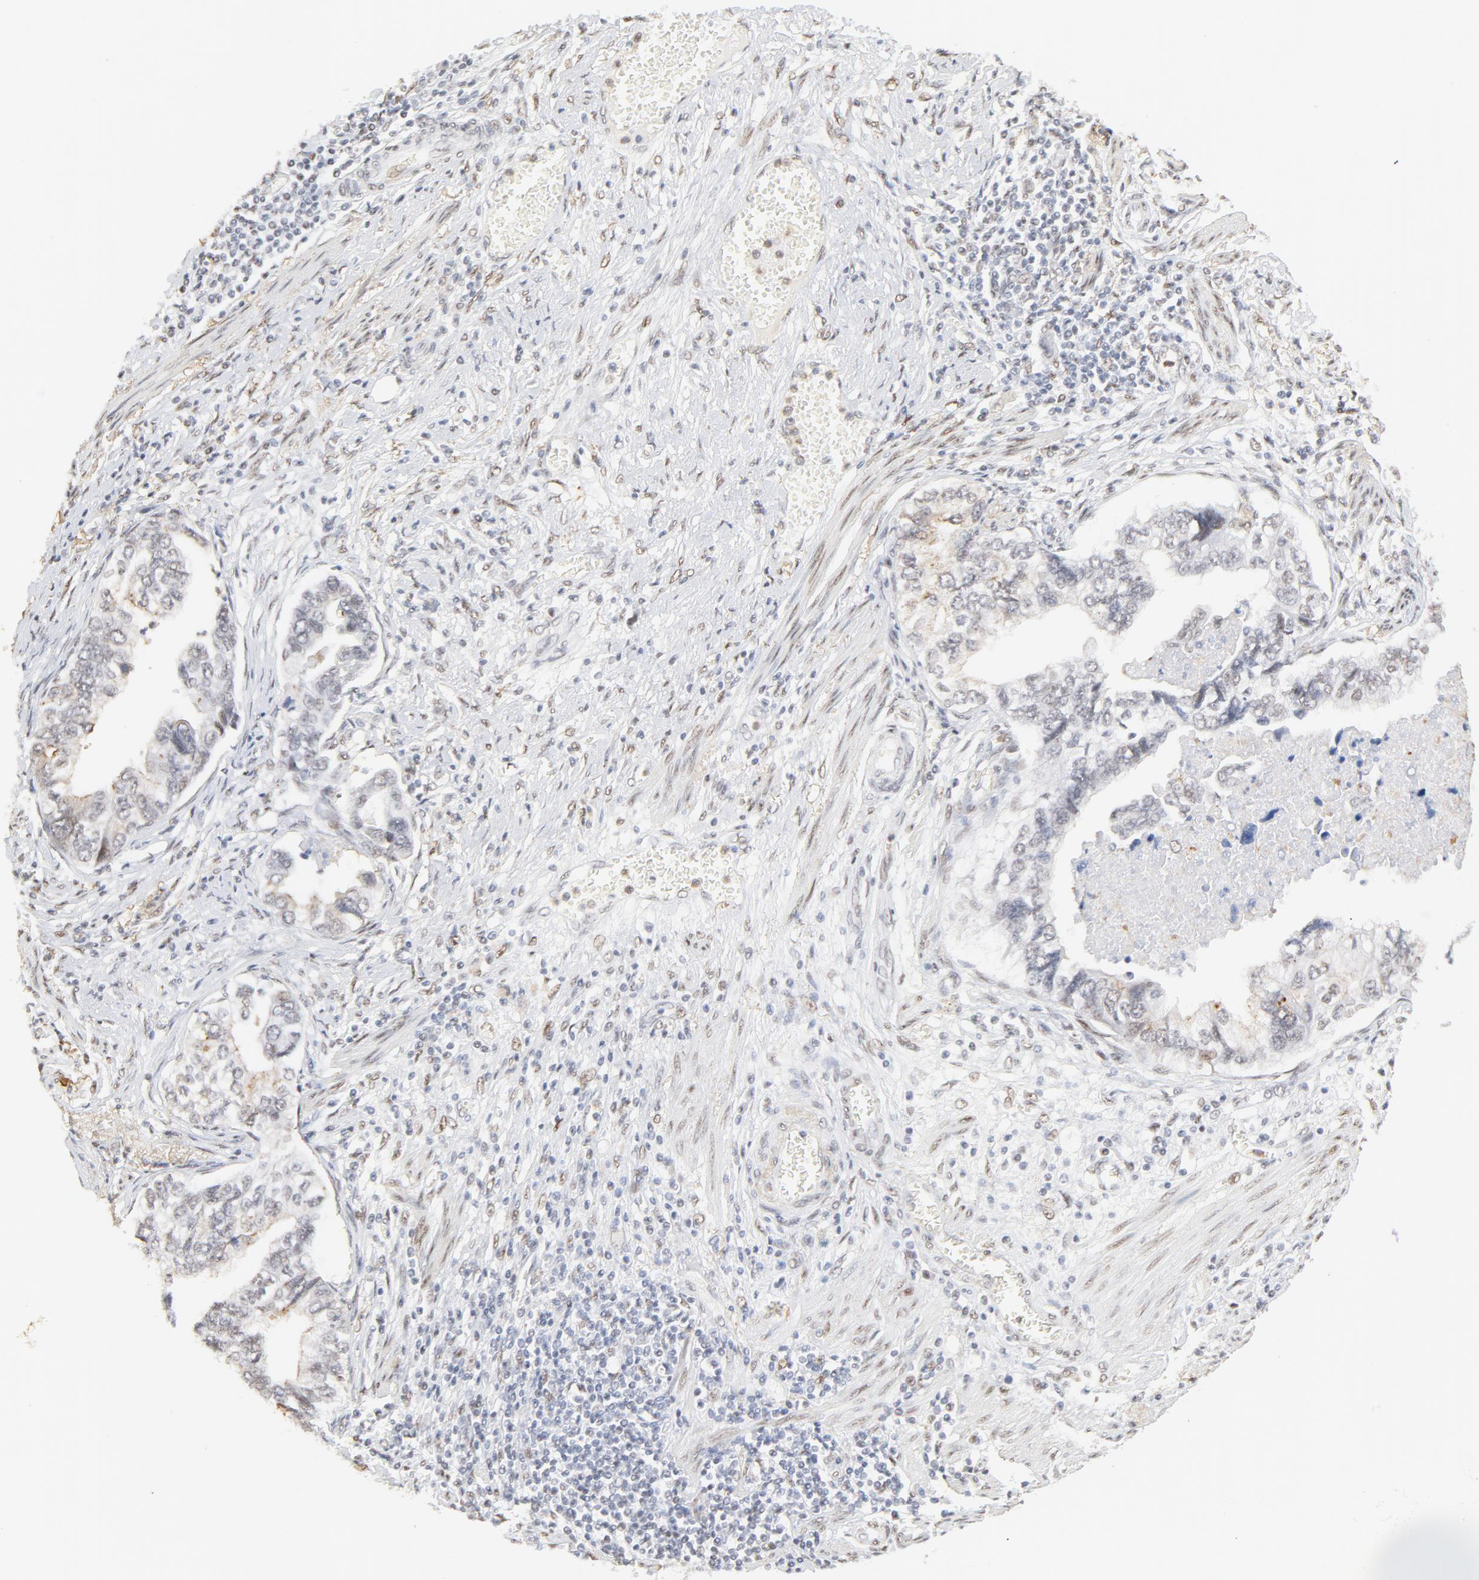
{"staining": {"intensity": "negative", "quantity": "none", "location": "none"}, "tissue": "stomach cancer", "cell_type": "Tumor cells", "image_type": "cancer", "snomed": [{"axis": "morphology", "description": "Adenocarcinoma, NOS"}, {"axis": "topography", "description": "Pancreas"}, {"axis": "topography", "description": "Stomach, upper"}], "caption": "Immunohistochemistry (IHC) of stomach cancer reveals no positivity in tumor cells.", "gene": "PBX1", "patient": {"sex": "male", "age": 77}}